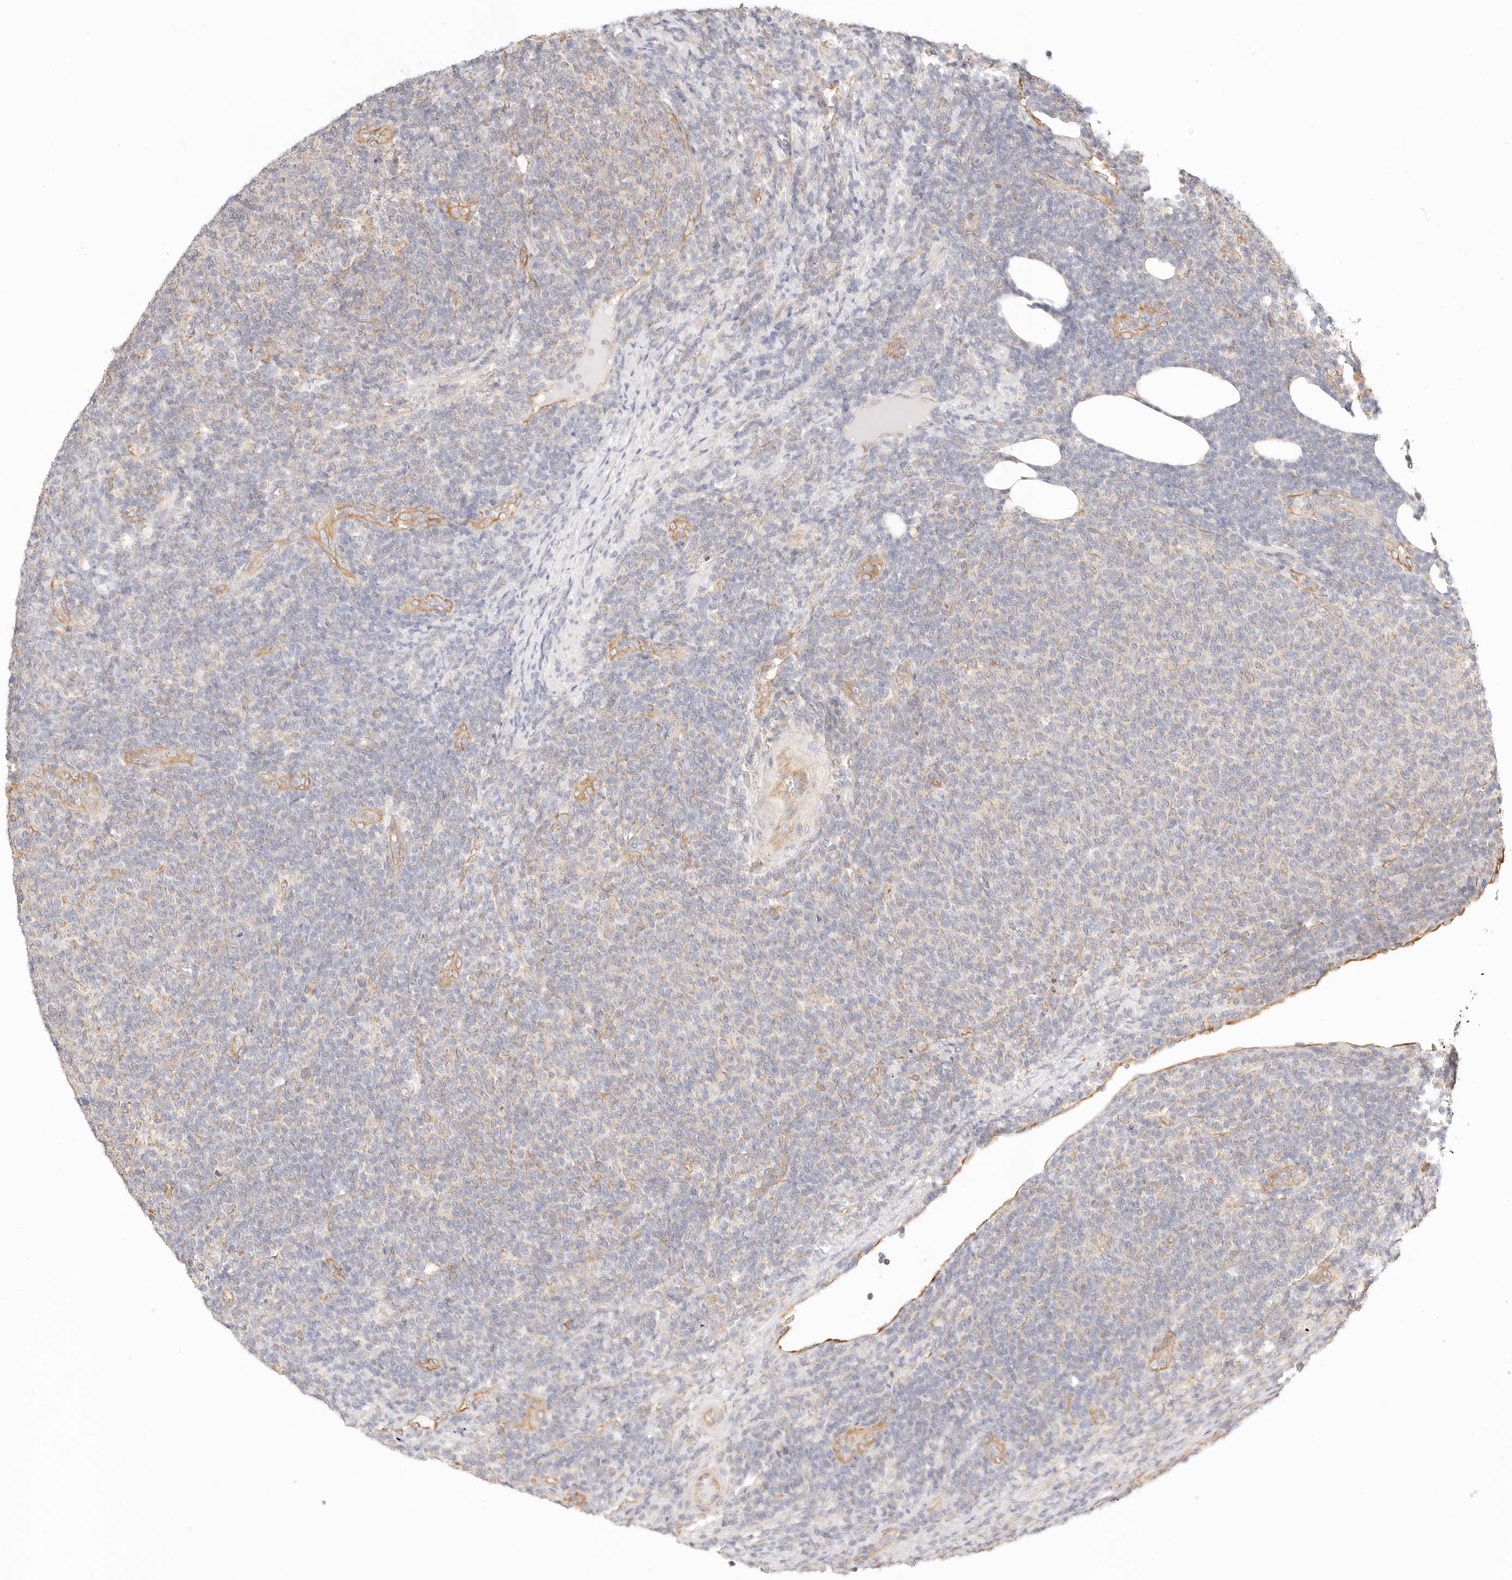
{"staining": {"intensity": "weak", "quantity": "25%-75%", "location": "cytoplasmic/membranous"}, "tissue": "lymphoma", "cell_type": "Tumor cells", "image_type": "cancer", "snomed": [{"axis": "morphology", "description": "Malignant lymphoma, non-Hodgkin's type, Low grade"}, {"axis": "topography", "description": "Lymph node"}], "caption": "High-magnification brightfield microscopy of lymphoma stained with DAB (3,3'-diaminobenzidine) (brown) and counterstained with hematoxylin (blue). tumor cells exhibit weak cytoplasmic/membranous positivity is identified in approximately25%-75% of cells.", "gene": "ZC3H11A", "patient": {"sex": "male", "age": 66}}